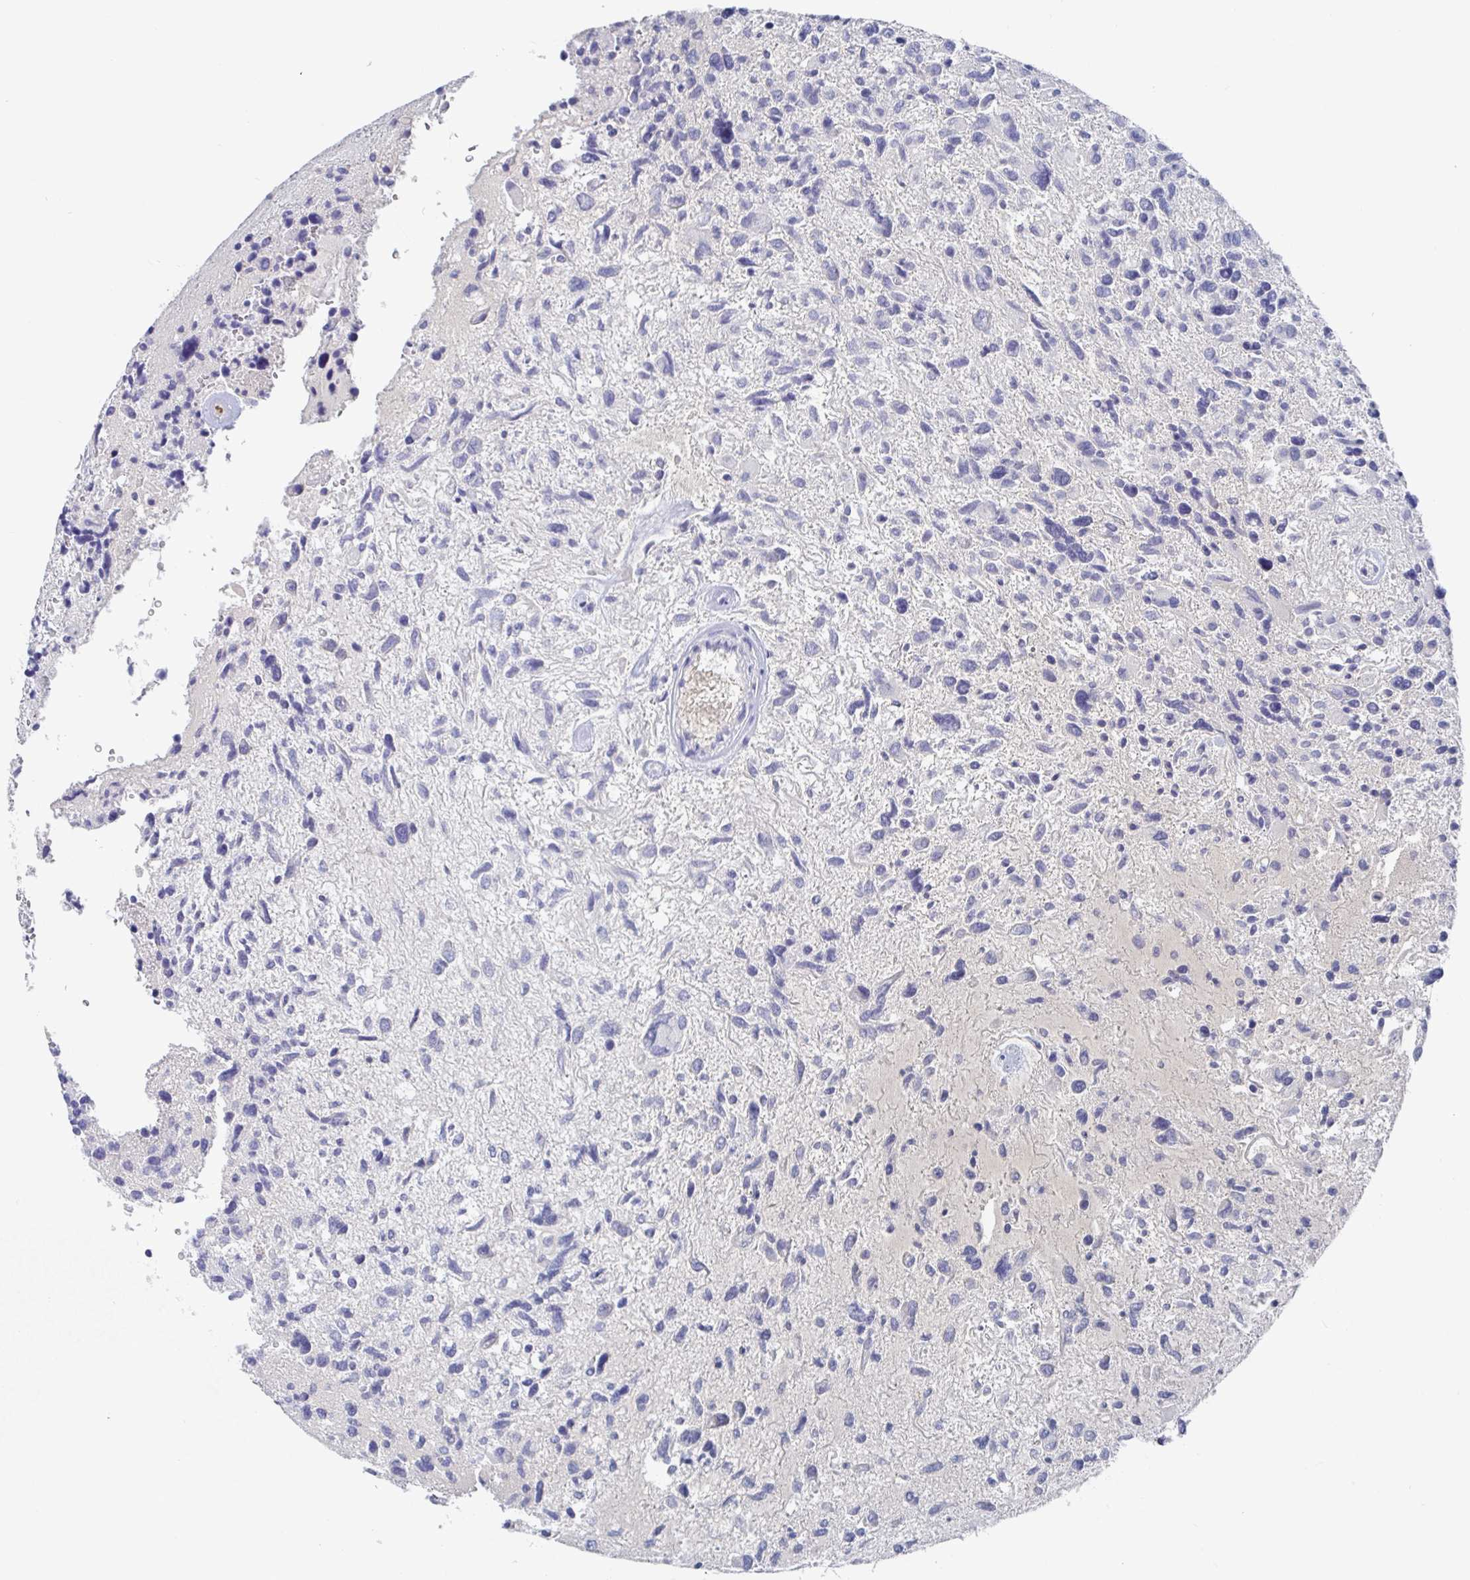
{"staining": {"intensity": "negative", "quantity": "none", "location": "none"}, "tissue": "glioma", "cell_type": "Tumor cells", "image_type": "cancer", "snomed": [{"axis": "morphology", "description": "Glioma, malignant, High grade"}, {"axis": "topography", "description": "Brain"}], "caption": "This is an immunohistochemistry (IHC) histopathology image of human malignant glioma (high-grade). There is no positivity in tumor cells.", "gene": "GPR148", "patient": {"sex": "female", "age": 11}}